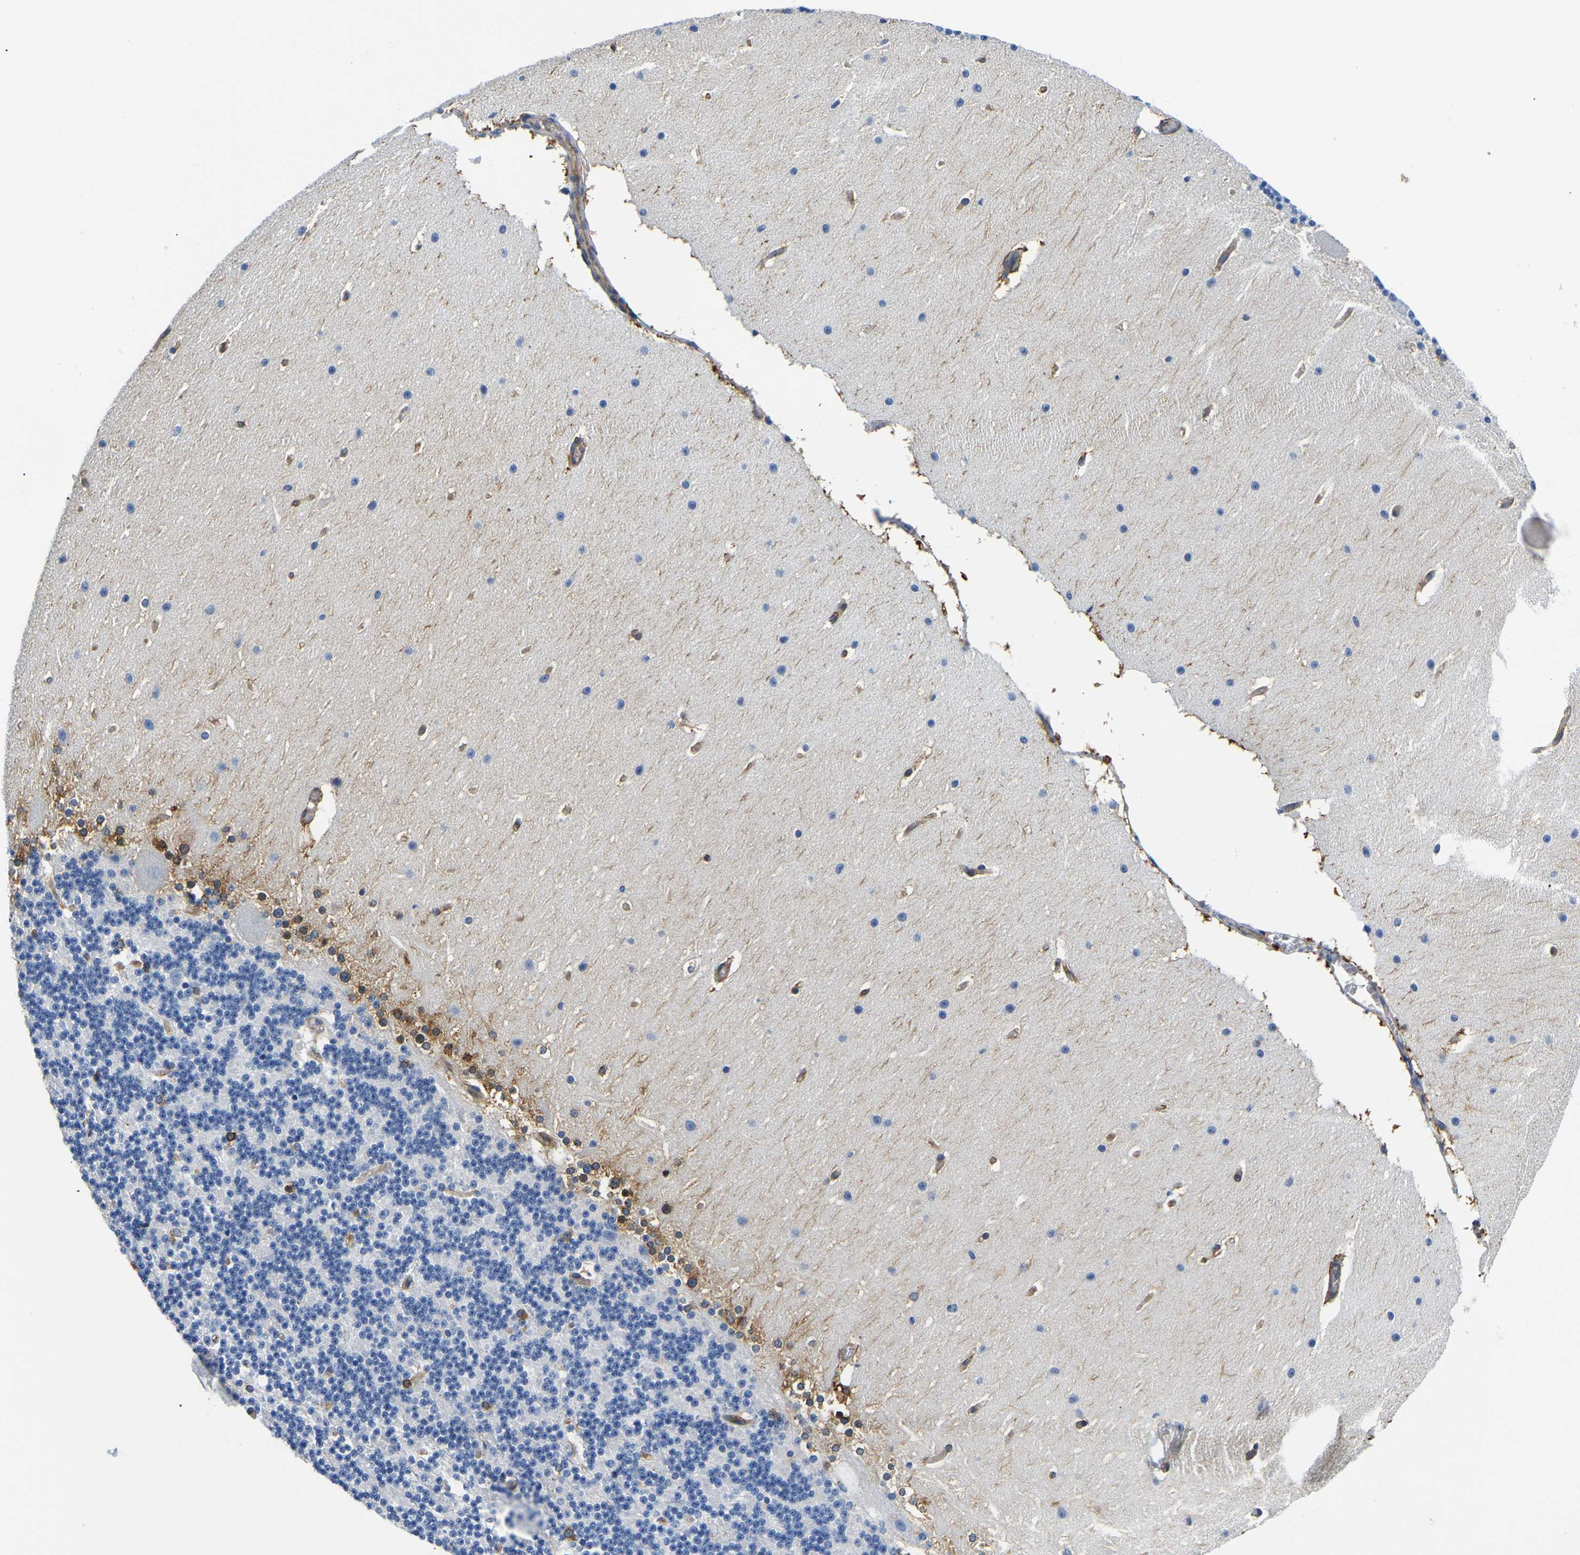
{"staining": {"intensity": "weak", "quantity": "<25%", "location": "cytoplasmic/membranous"}, "tissue": "cerebellum", "cell_type": "Cells in granular layer", "image_type": "normal", "snomed": [{"axis": "morphology", "description": "Normal tissue, NOS"}, {"axis": "topography", "description": "Cerebellum"}], "caption": "Immunohistochemistry image of benign cerebellum: cerebellum stained with DAB (3,3'-diaminobenzidine) shows no significant protein positivity in cells in granular layer.", "gene": "DUSP8", "patient": {"sex": "female", "age": 19}}